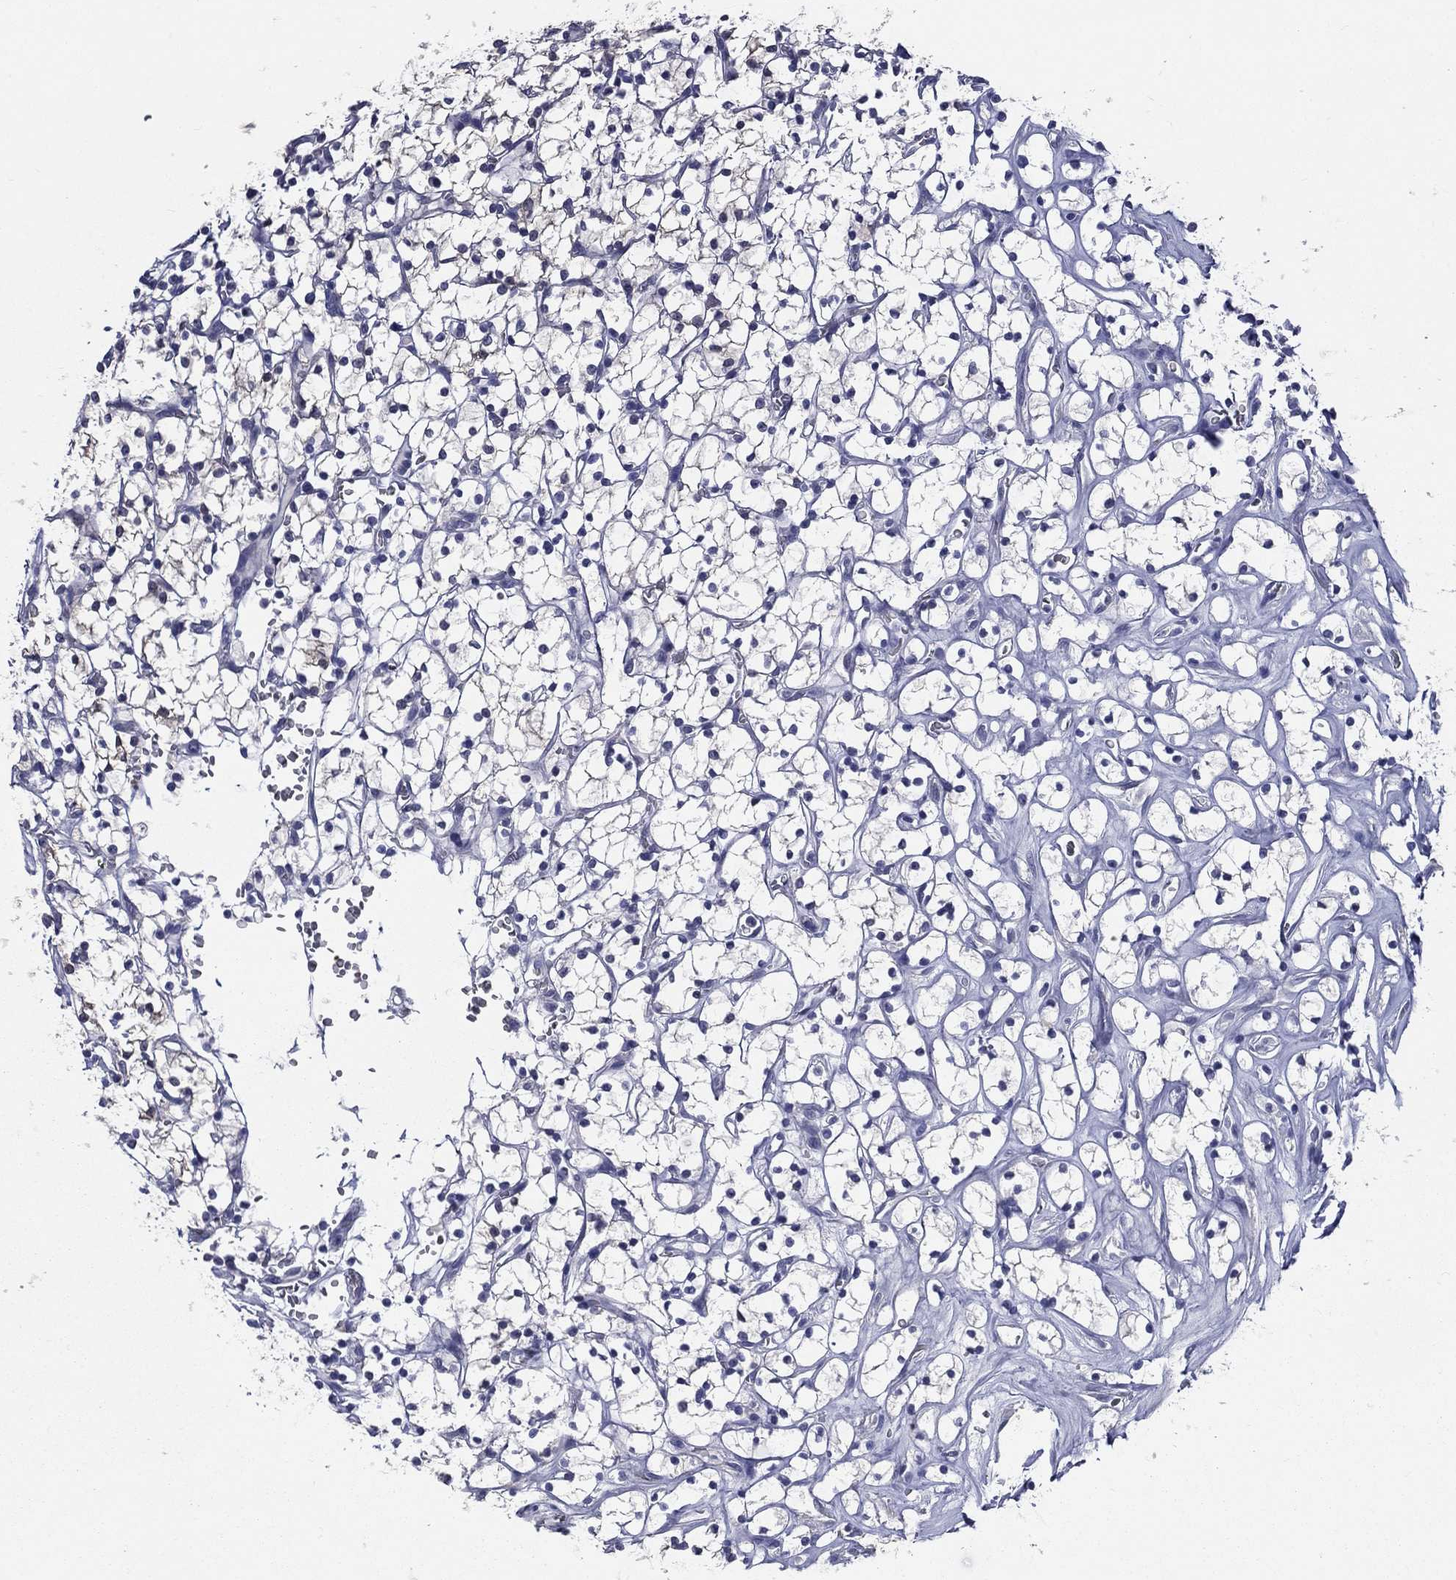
{"staining": {"intensity": "negative", "quantity": "none", "location": "none"}, "tissue": "renal cancer", "cell_type": "Tumor cells", "image_type": "cancer", "snomed": [{"axis": "morphology", "description": "Adenocarcinoma, NOS"}, {"axis": "topography", "description": "Kidney"}], "caption": "This is a histopathology image of IHC staining of renal adenocarcinoma, which shows no positivity in tumor cells.", "gene": "DPYS", "patient": {"sex": "female", "age": 64}}